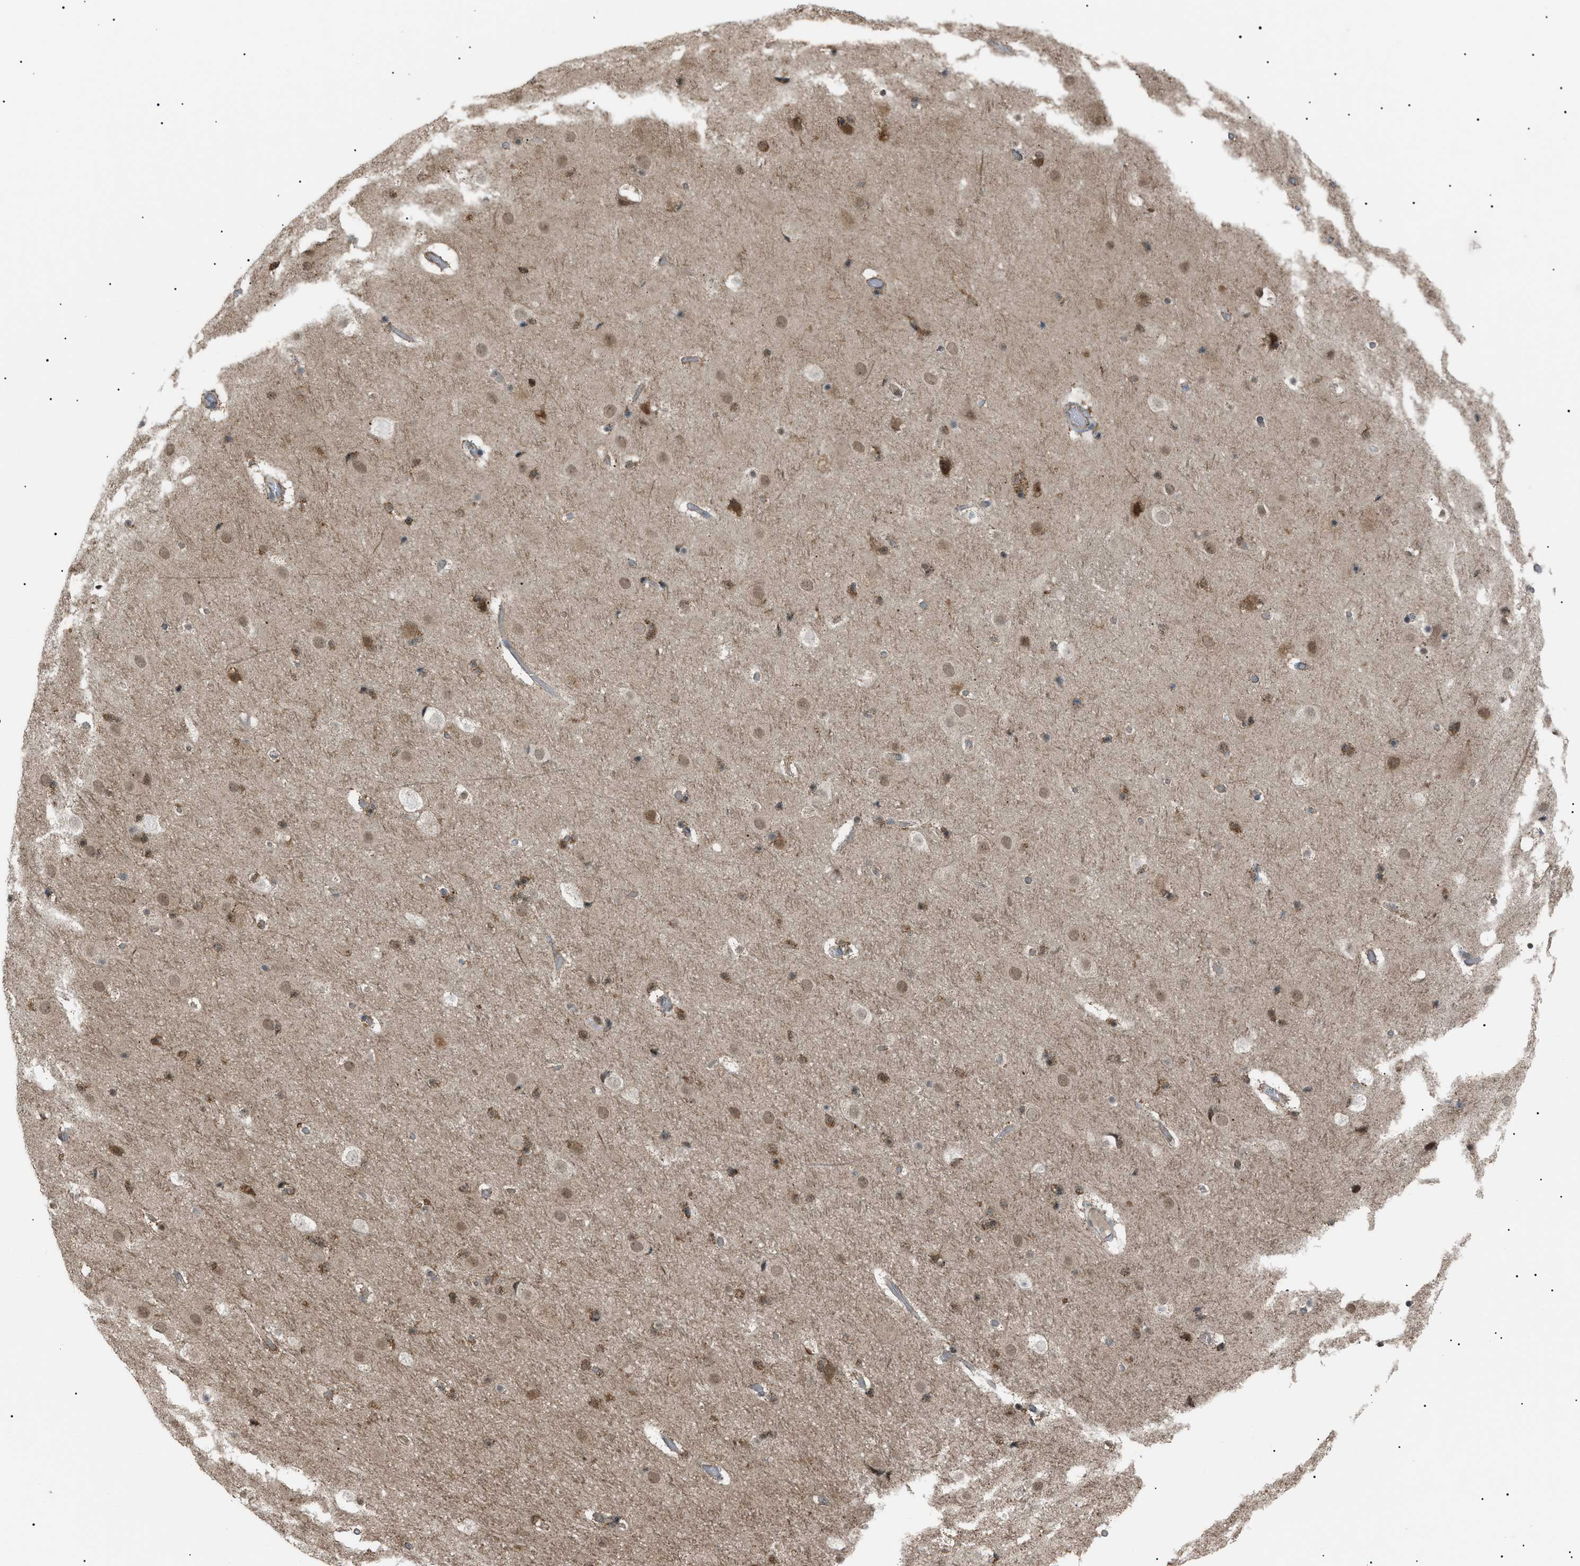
{"staining": {"intensity": "negative", "quantity": "none", "location": "none"}, "tissue": "cerebral cortex", "cell_type": "Endothelial cells", "image_type": "normal", "snomed": [{"axis": "morphology", "description": "Normal tissue, NOS"}, {"axis": "topography", "description": "Cerebral cortex"}], "caption": "This is an immunohistochemistry (IHC) micrograph of normal cerebral cortex. There is no positivity in endothelial cells.", "gene": "LPIN2", "patient": {"sex": "male", "age": 57}}